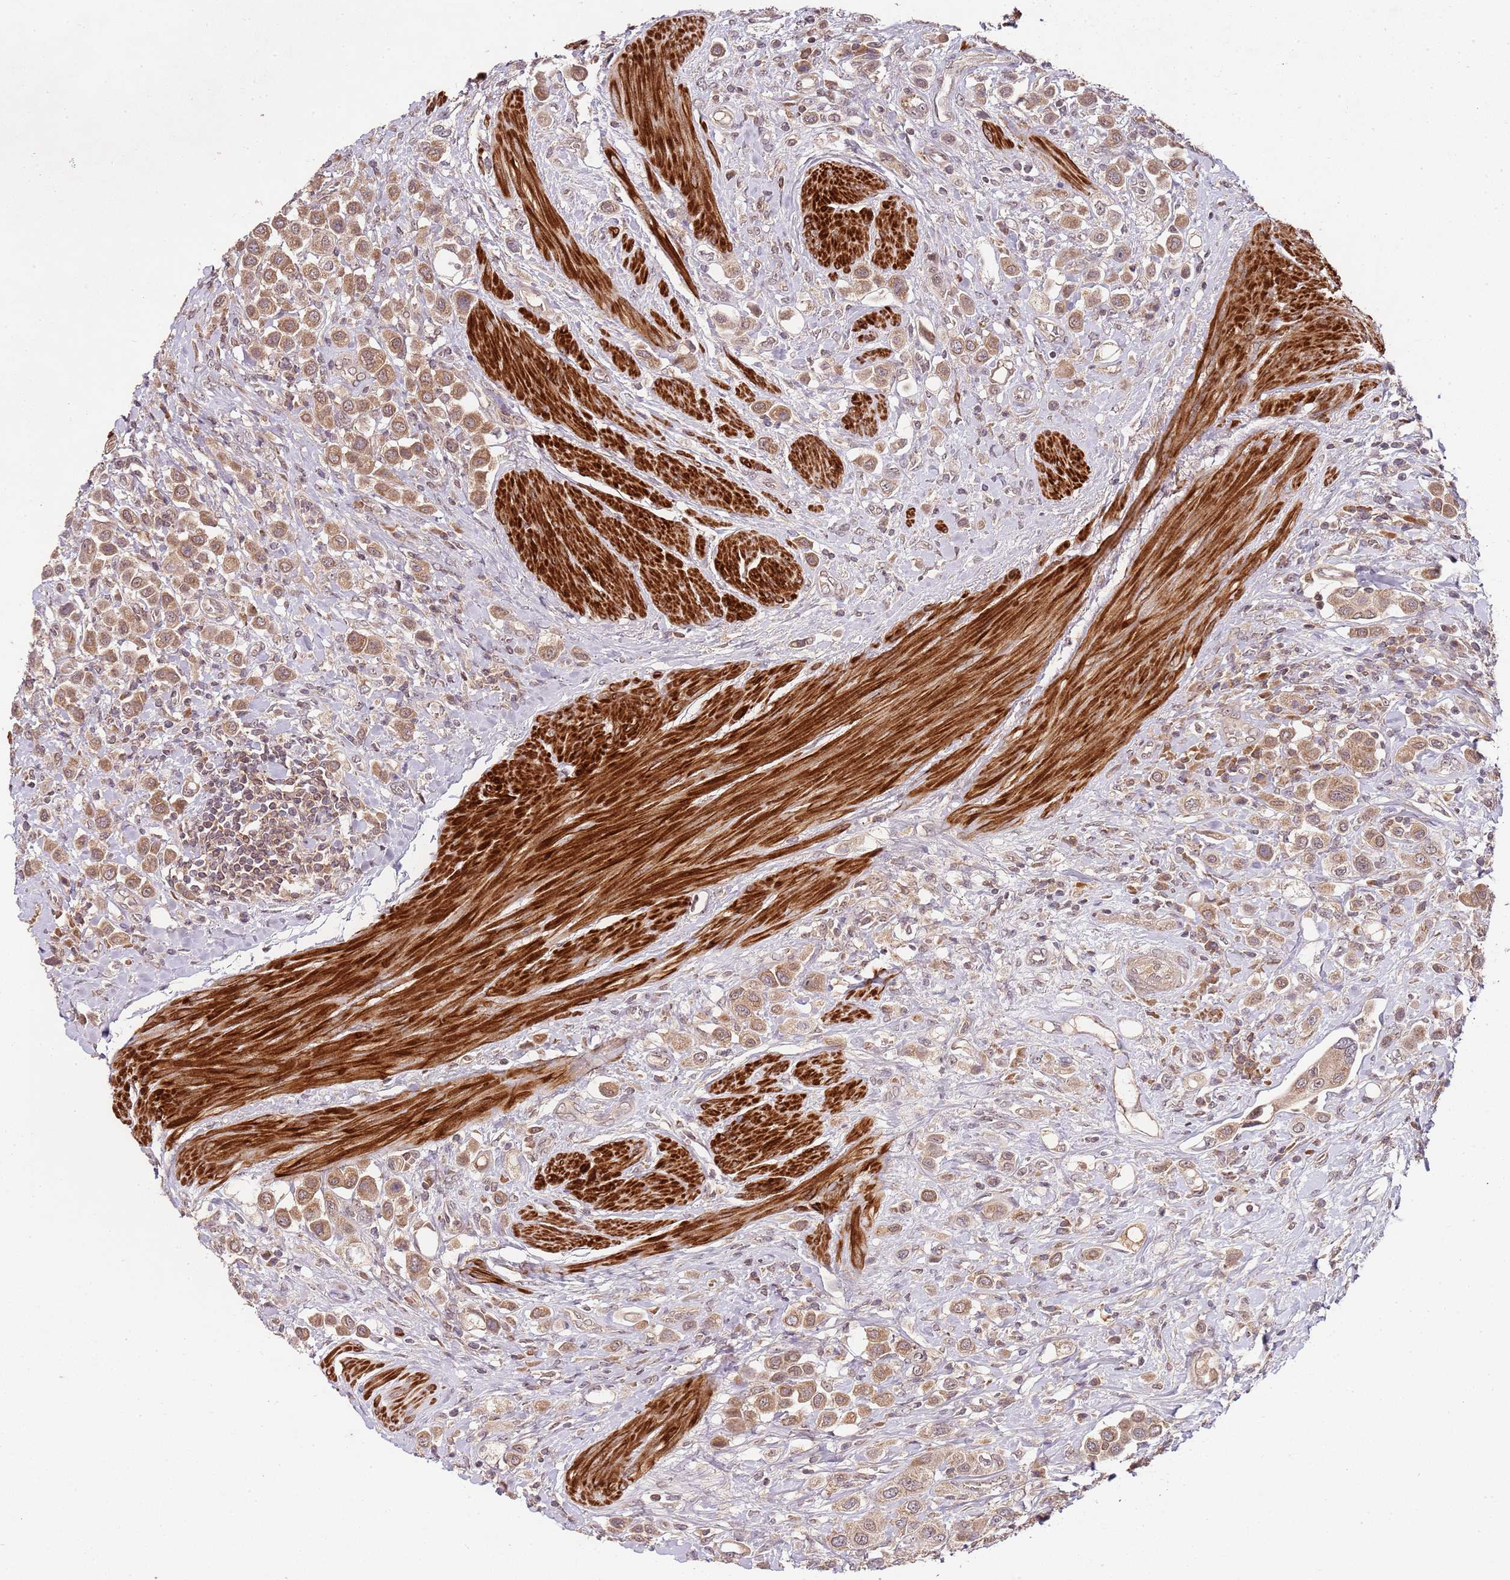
{"staining": {"intensity": "moderate", "quantity": ">75%", "location": "cytoplasmic/membranous,nuclear"}, "tissue": "urothelial cancer", "cell_type": "Tumor cells", "image_type": "cancer", "snomed": [{"axis": "morphology", "description": "Urothelial carcinoma, High grade"}, {"axis": "topography", "description": "Urinary bladder"}], "caption": "IHC image of neoplastic tissue: high-grade urothelial carcinoma stained using immunohistochemistry demonstrates medium levels of moderate protein expression localized specifically in the cytoplasmic/membranous and nuclear of tumor cells, appearing as a cytoplasmic/membranous and nuclear brown color.", "gene": "LIN37", "patient": {"sex": "male", "age": 50}}